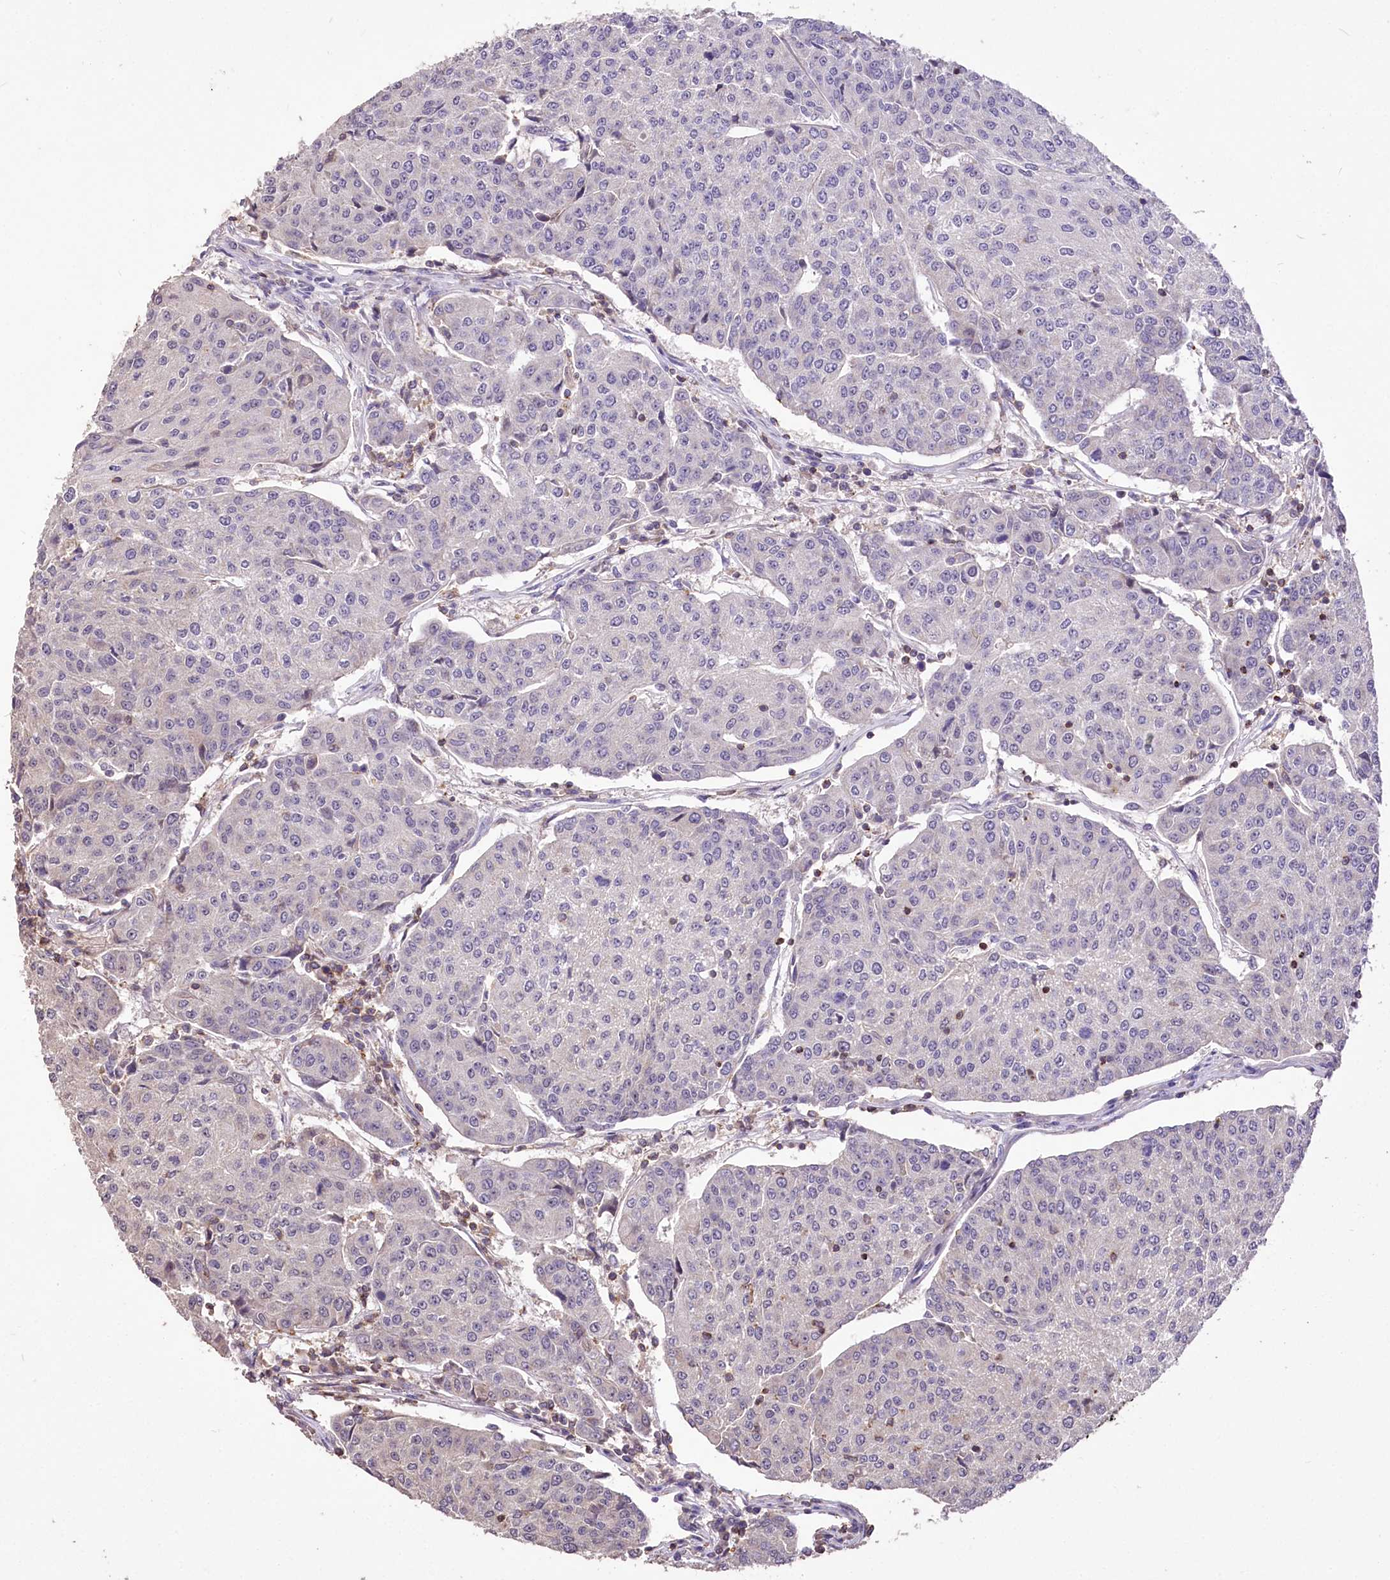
{"staining": {"intensity": "negative", "quantity": "none", "location": "none"}, "tissue": "urothelial cancer", "cell_type": "Tumor cells", "image_type": "cancer", "snomed": [{"axis": "morphology", "description": "Urothelial carcinoma, High grade"}, {"axis": "topography", "description": "Urinary bladder"}], "caption": "This is an immunohistochemistry micrograph of human urothelial carcinoma (high-grade). There is no expression in tumor cells.", "gene": "SERGEF", "patient": {"sex": "female", "age": 85}}